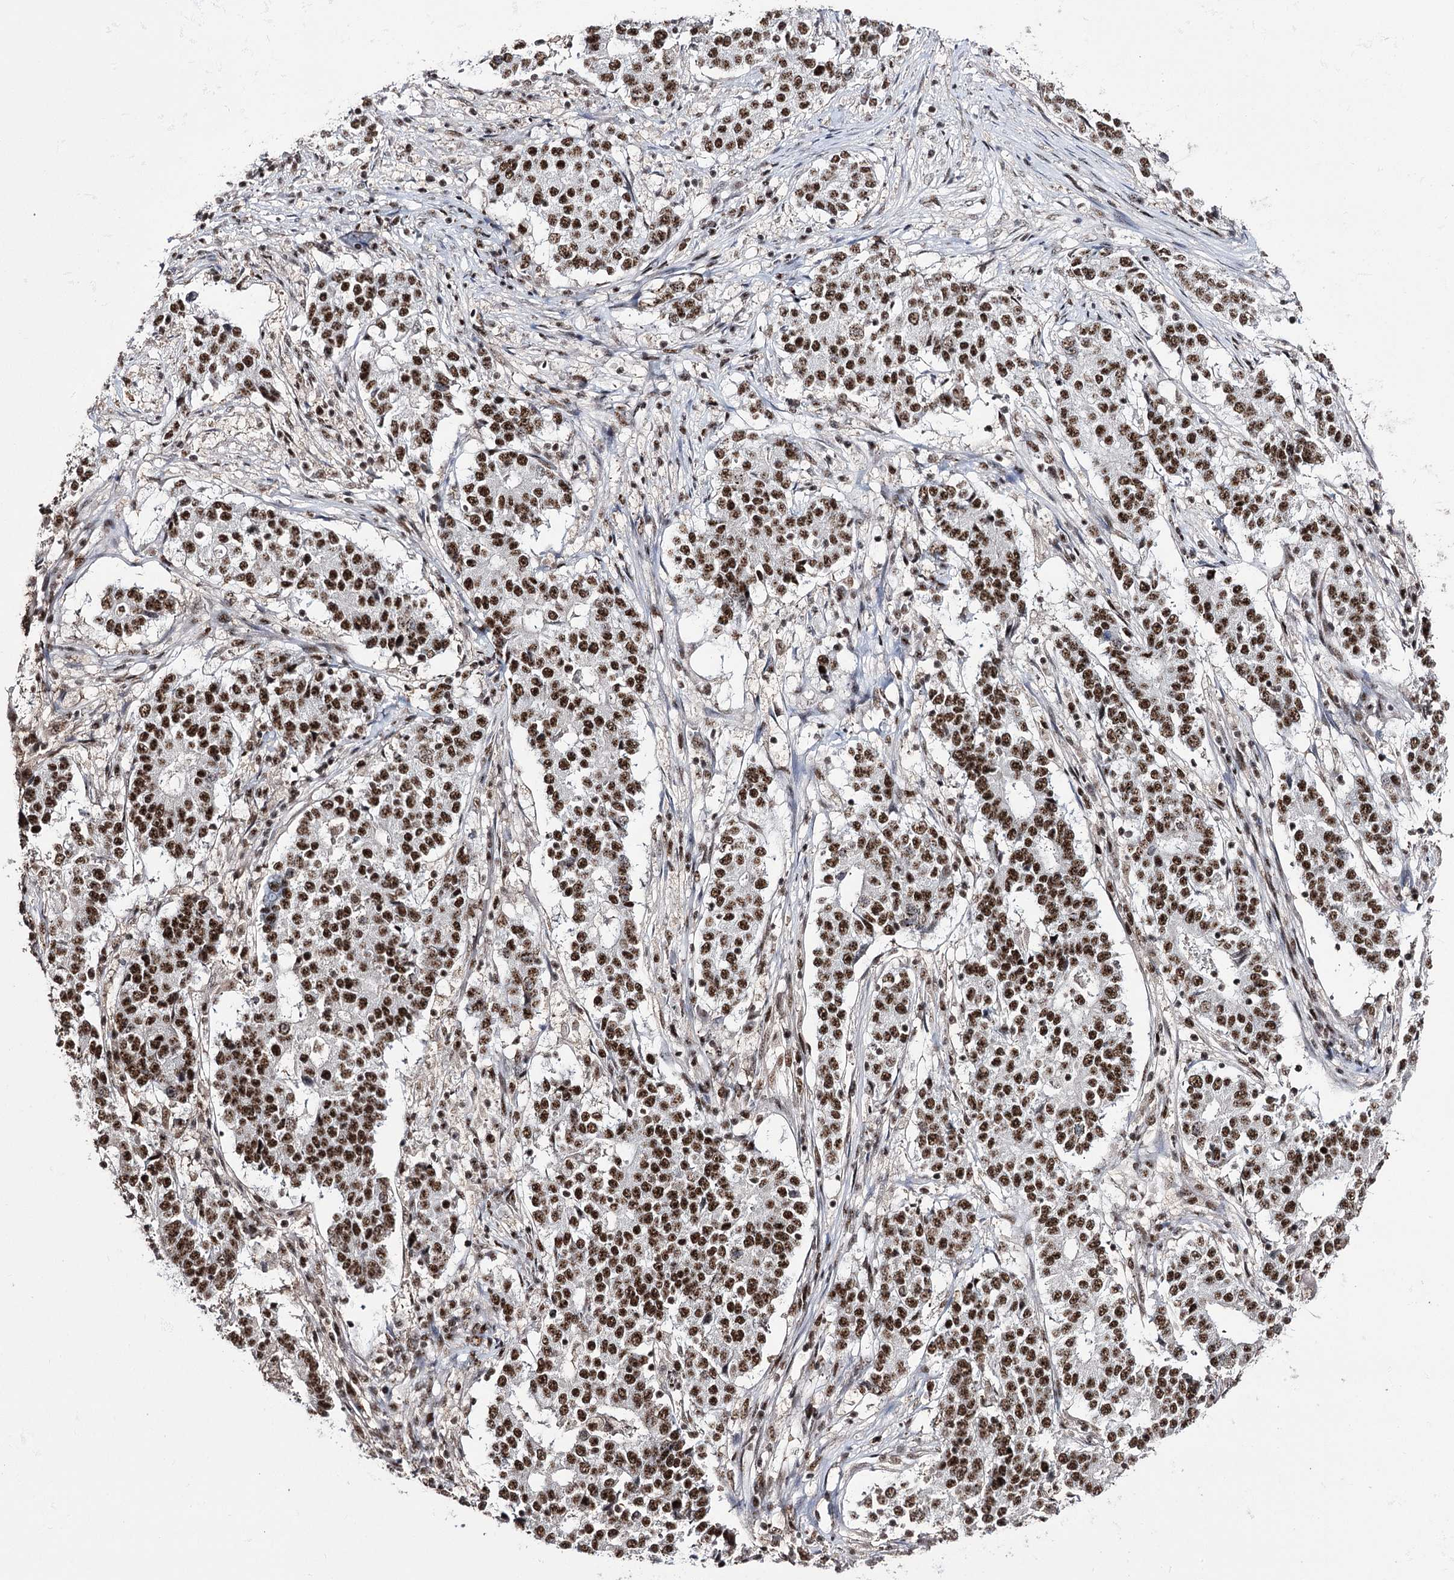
{"staining": {"intensity": "strong", "quantity": ">75%", "location": "nuclear"}, "tissue": "stomach cancer", "cell_type": "Tumor cells", "image_type": "cancer", "snomed": [{"axis": "morphology", "description": "Adenocarcinoma, NOS"}, {"axis": "topography", "description": "Stomach"}], "caption": "Strong nuclear protein positivity is identified in about >75% of tumor cells in stomach cancer (adenocarcinoma).", "gene": "PRPF40A", "patient": {"sex": "male", "age": 59}}